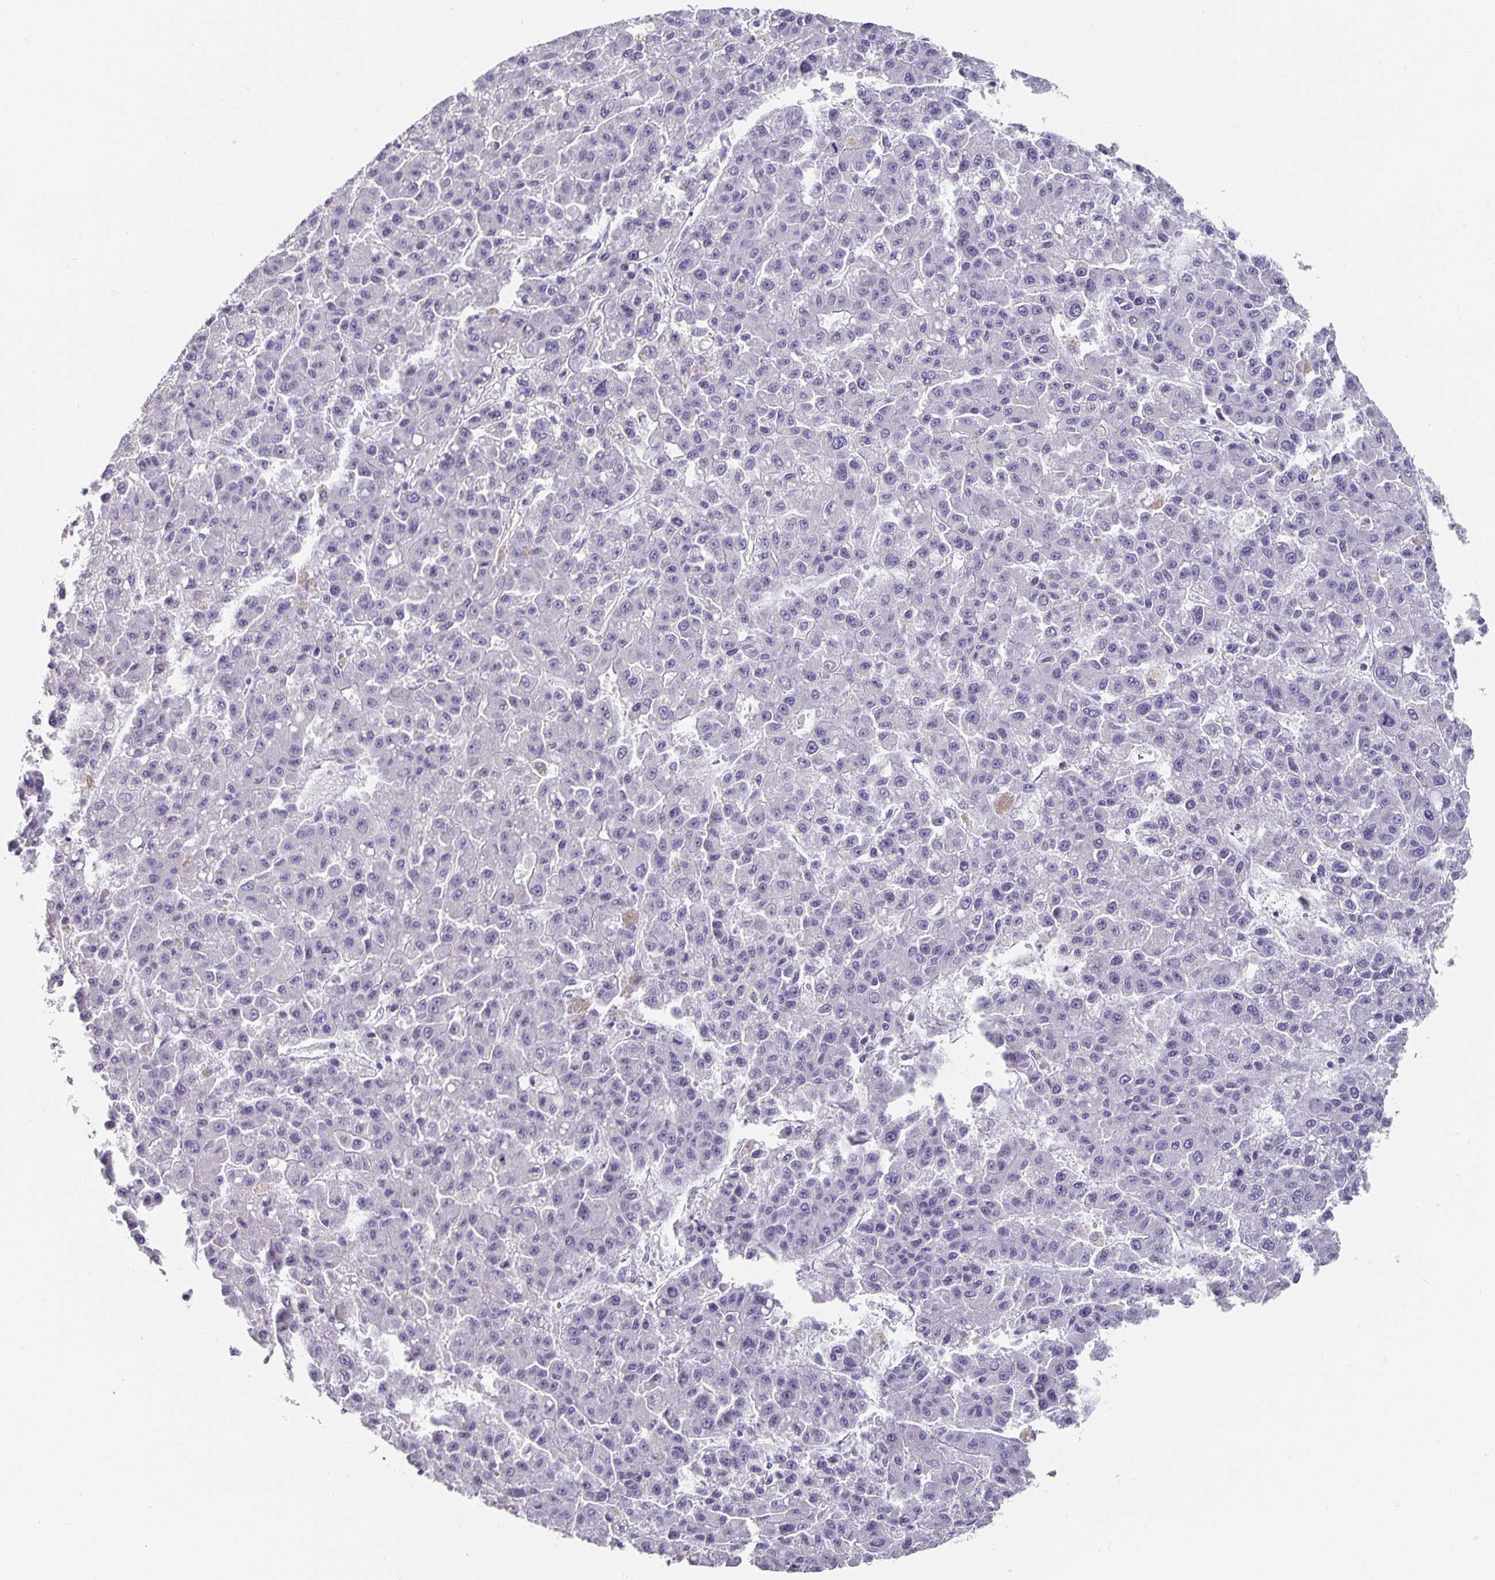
{"staining": {"intensity": "negative", "quantity": "none", "location": "none"}, "tissue": "liver cancer", "cell_type": "Tumor cells", "image_type": "cancer", "snomed": [{"axis": "morphology", "description": "Carcinoma, Hepatocellular, NOS"}, {"axis": "topography", "description": "Liver"}], "caption": "There is no significant positivity in tumor cells of liver cancer (hepatocellular carcinoma).", "gene": "CHGA", "patient": {"sex": "male", "age": 70}}